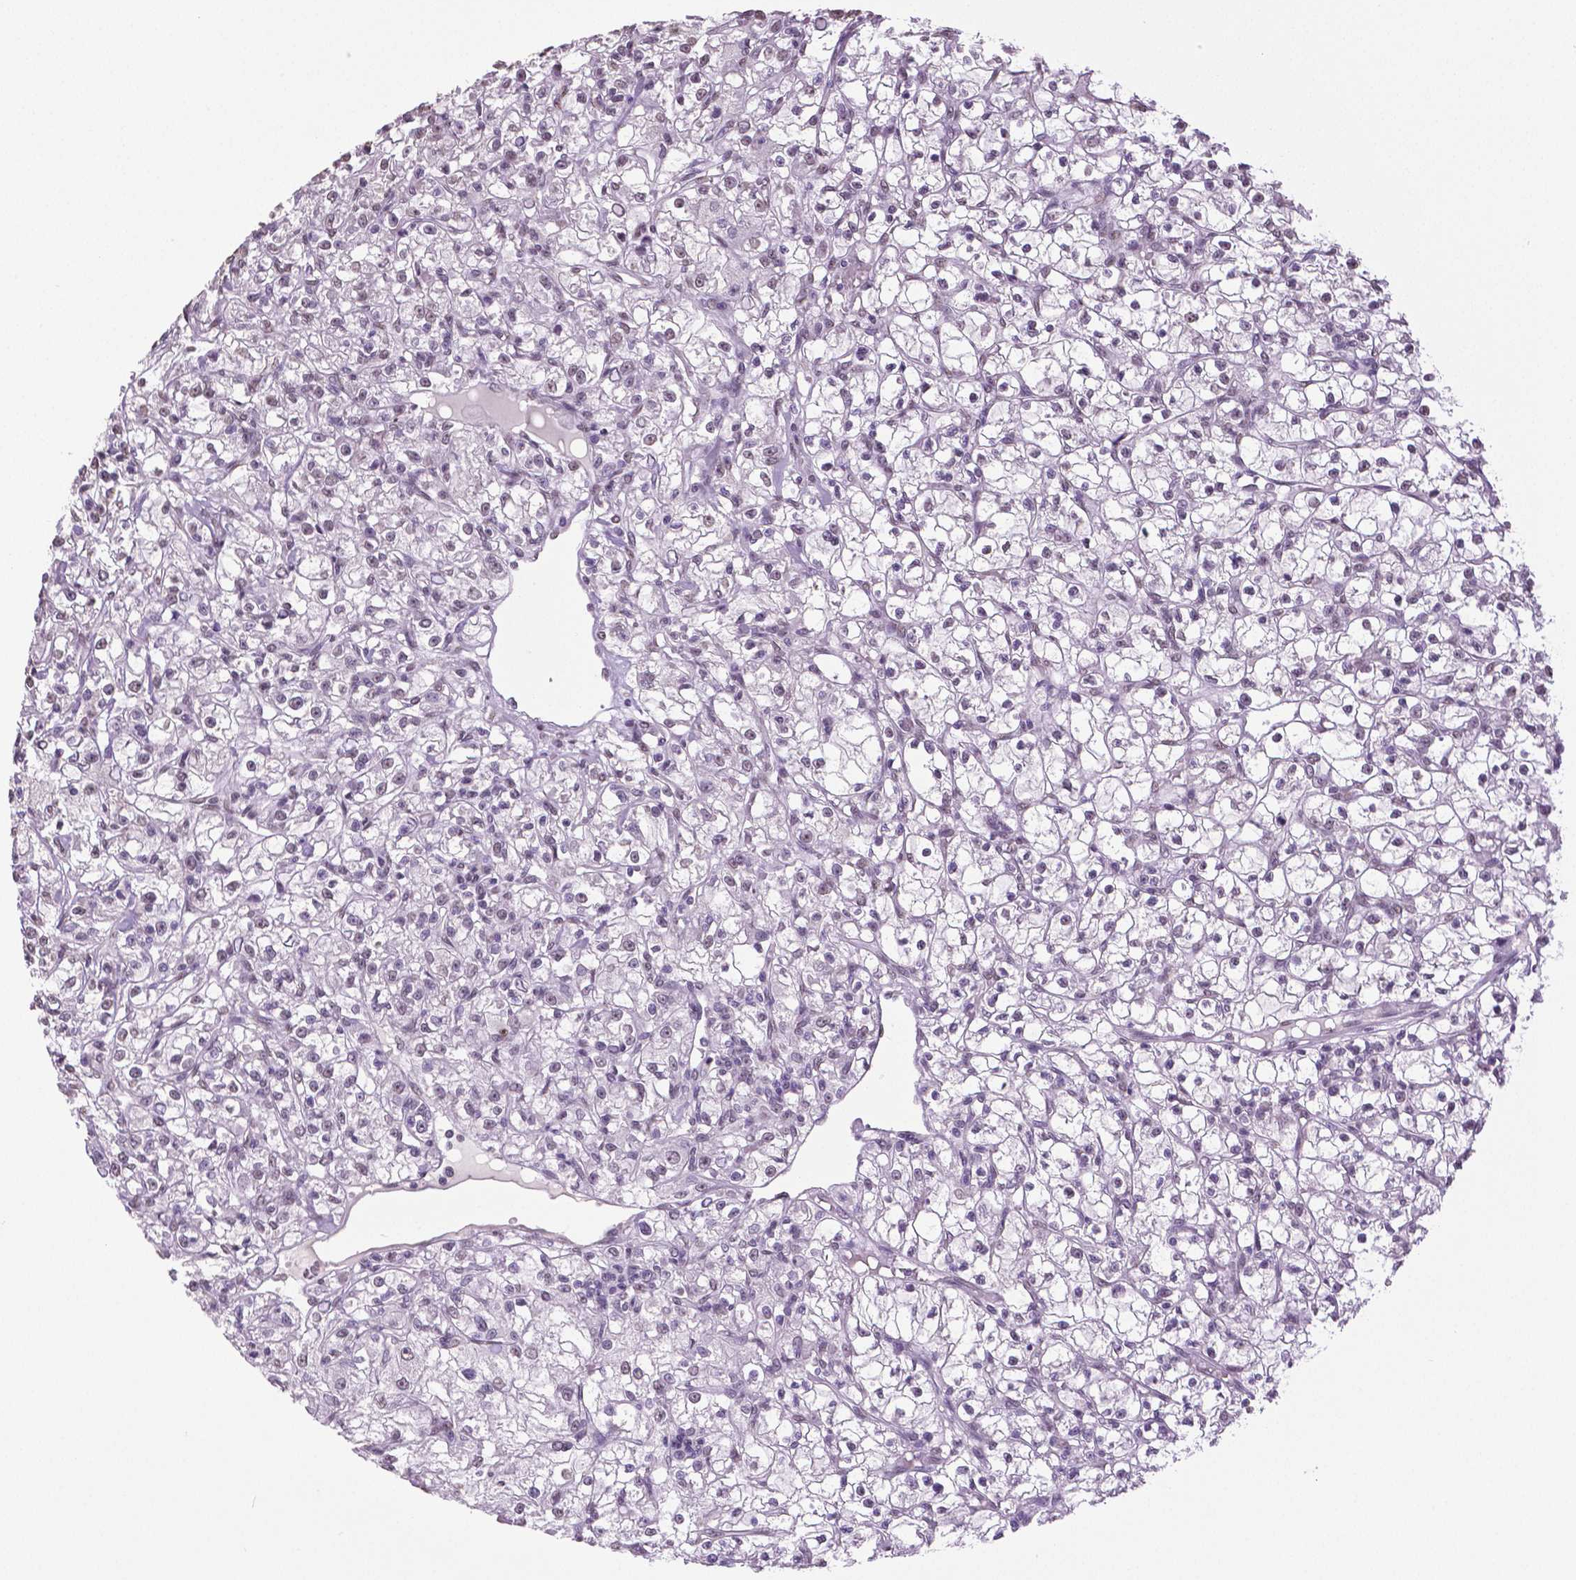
{"staining": {"intensity": "negative", "quantity": "none", "location": "none"}, "tissue": "renal cancer", "cell_type": "Tumor cells", "image_type": "cancer", "snomed": [{"axis": "morphology", "description": "Adenocarcinoma, NOS"}, {"axis": "topography", "description": "Kidney"}], "caption": "The IHC micrograph has no significant positivity in tumor cells of adenocarcinoma (renal) tissue.", "gene": "IGF2BP1", "patient": {"sex": "female", "age": 59}}